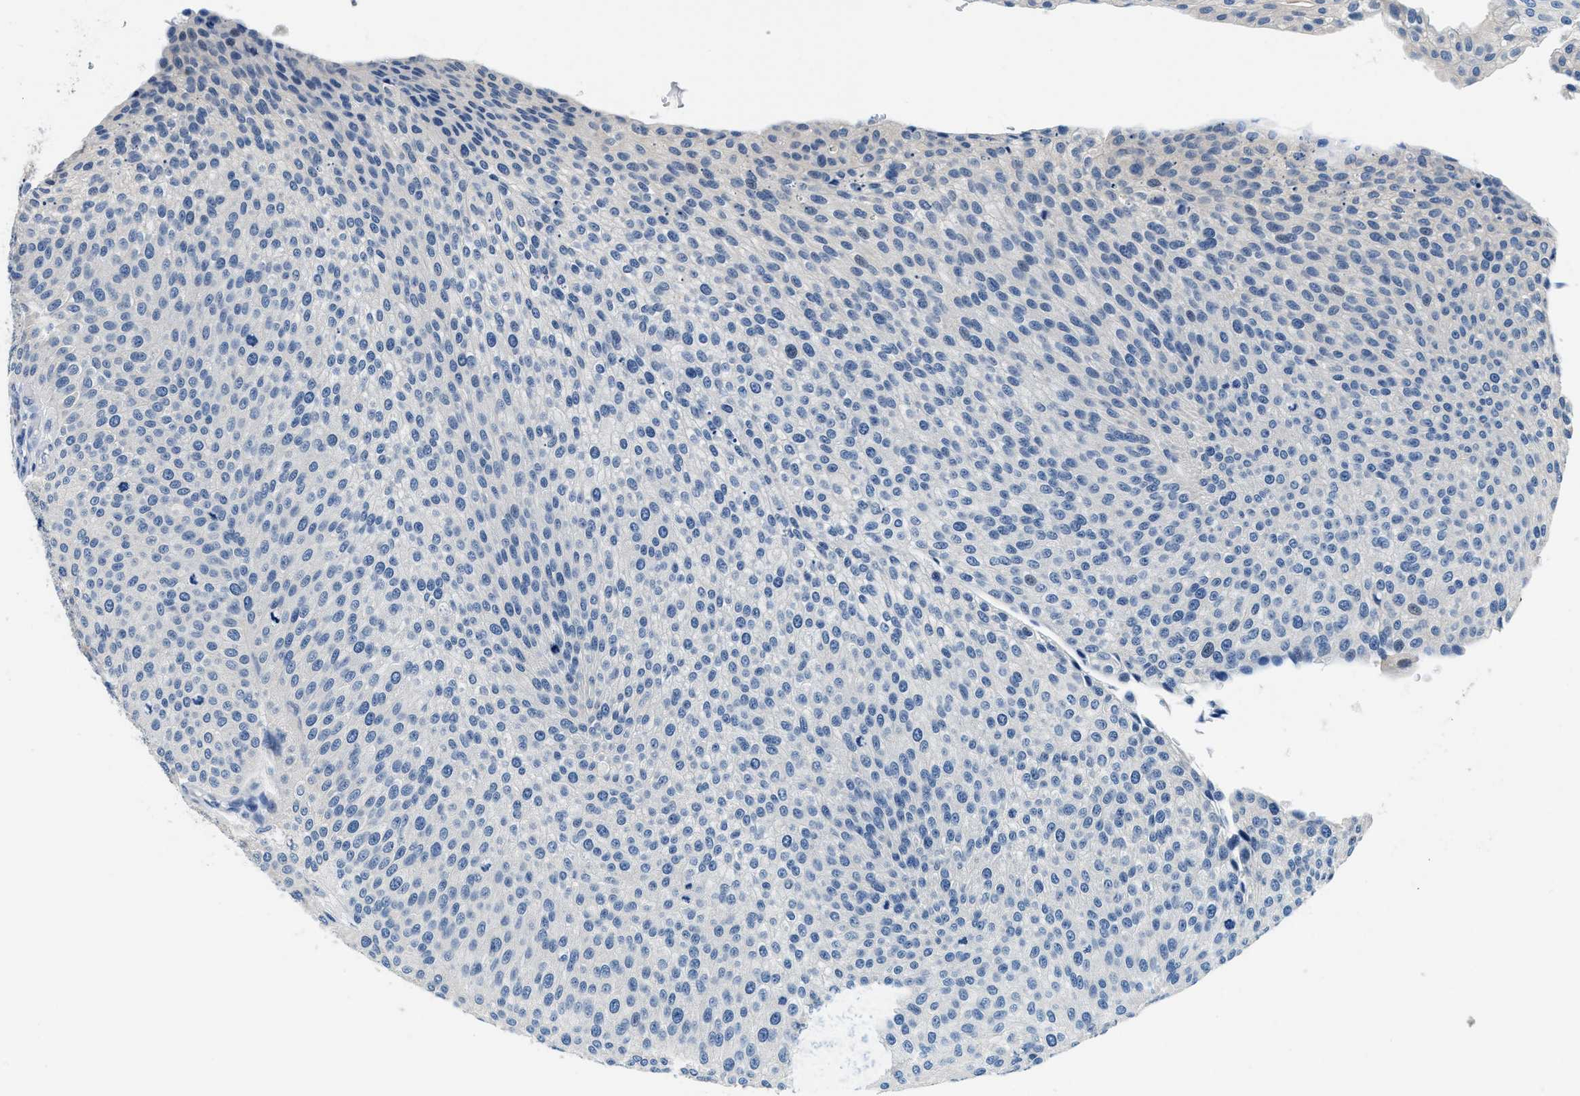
{"staining": {"intensity": "negative", "quantity": "none", "location": "none"}, "tissue": "urothelial cancer", "cell_type": "Tumor cells", "image_type": "cancer", "snomed": [{"axis": "morphology", "description": "Urothelial carcinoma, Low grade"}, {"axis": "topography", "description": "Smooth muscle"}, {"axis": "topography", "description": "Urinary bladder"}], "caption": "The image exhibits no staining of tumor cells in urothelial cancer.", "gene": "ALDH3A2", "patient": {"sex": "male", "age": 60}}